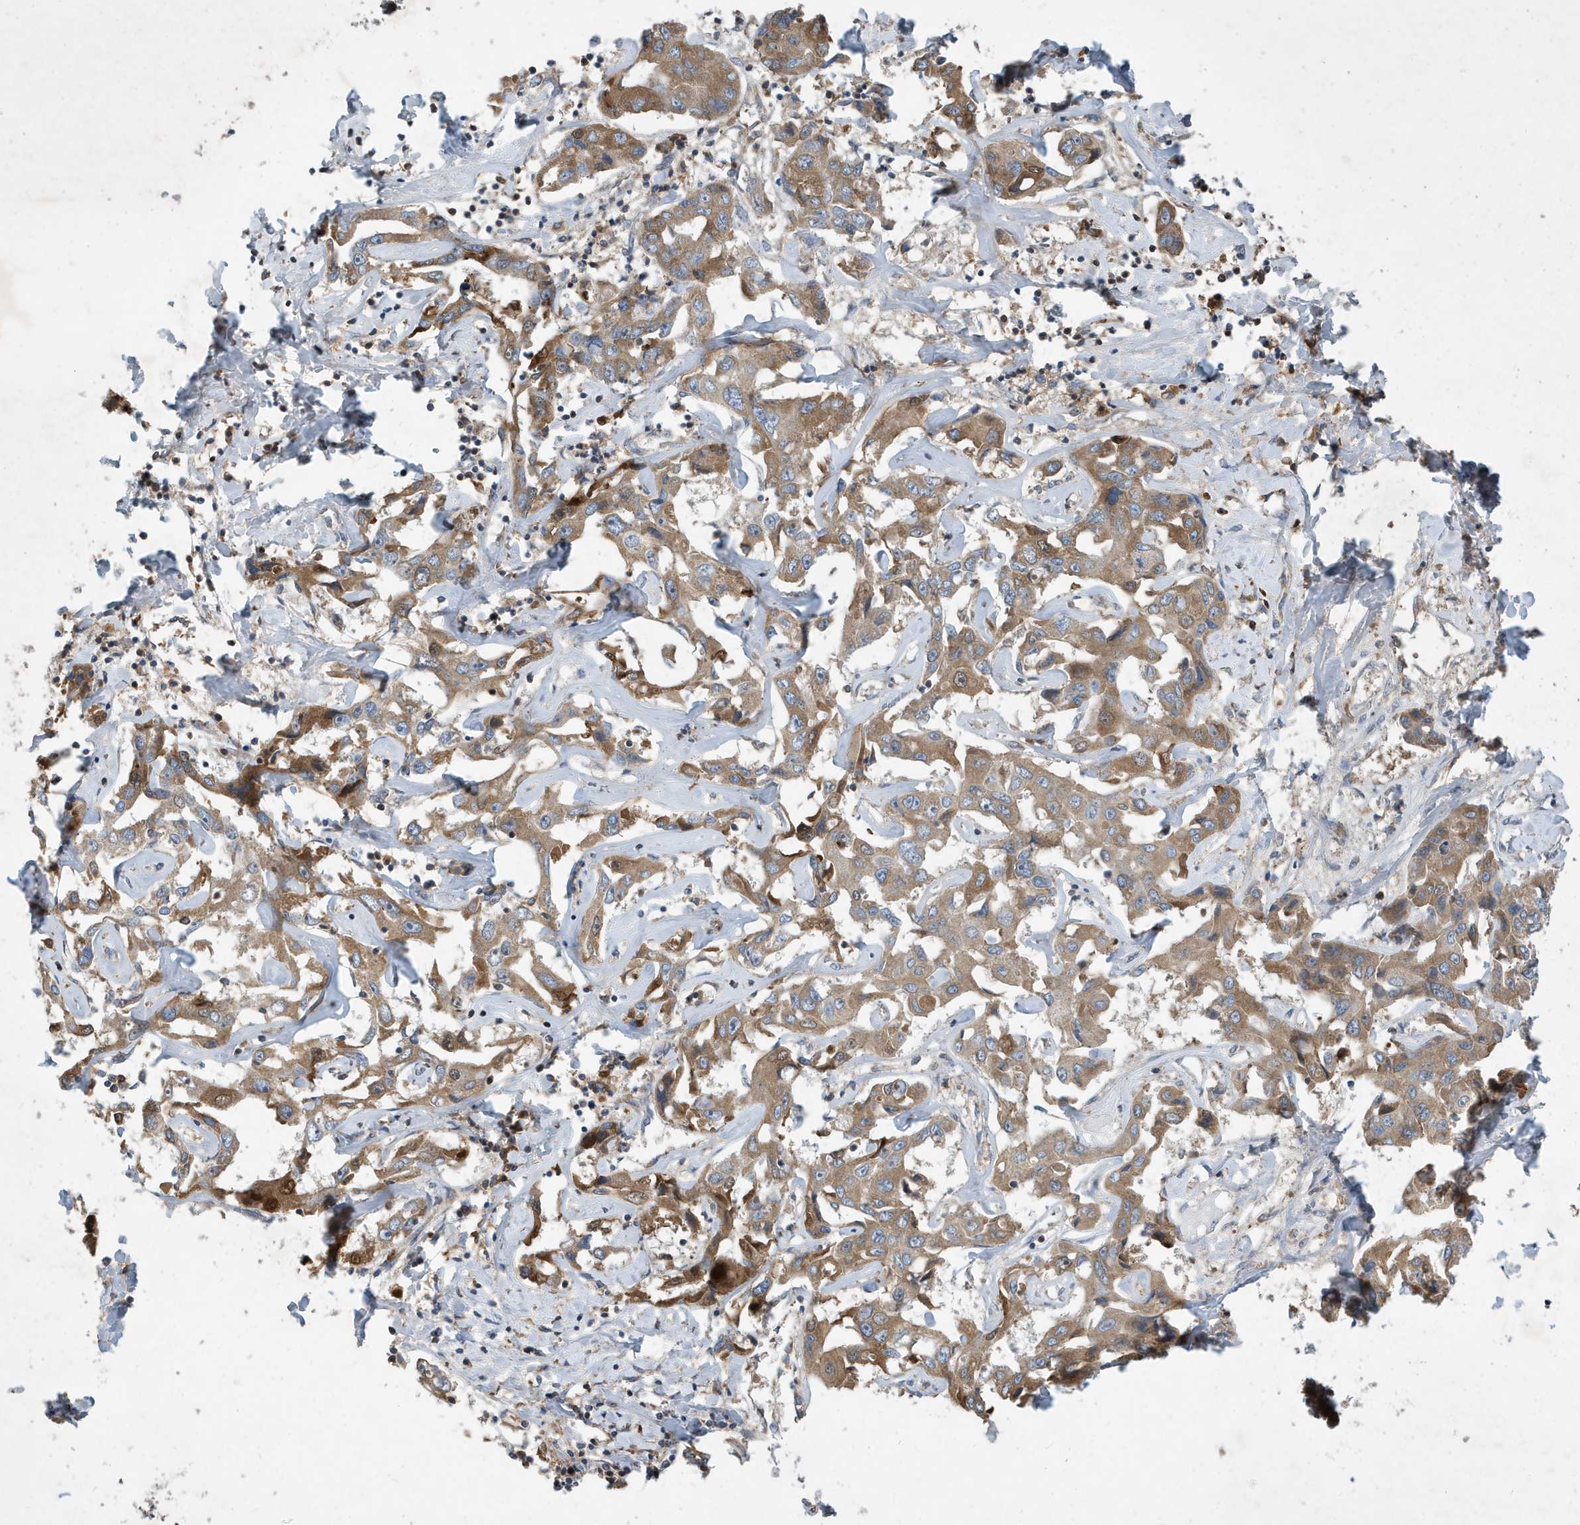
{"staining": {"intensity": "moderate", "quantity": ">75%", "location": "cytoplasmic/membranous"}, "tissue": "liver cancer", "cell_type": "Tumor cells", "image_type": "cancer", "snomed": [{"axis": "morphology", "description": "Cholangiocarcinoma"}, {"axis": "topography", "description": "Liver"}], "caption": "A histopathology image showing moderate cytoplasmic/membranous expression in approximately >75% of tumor cells in liver cancer (cholangiocarcinoma), as visualized by brown immunohistochemical staining.", "gene": "STK19", "patient": {"sex": "male", "age": 59}}